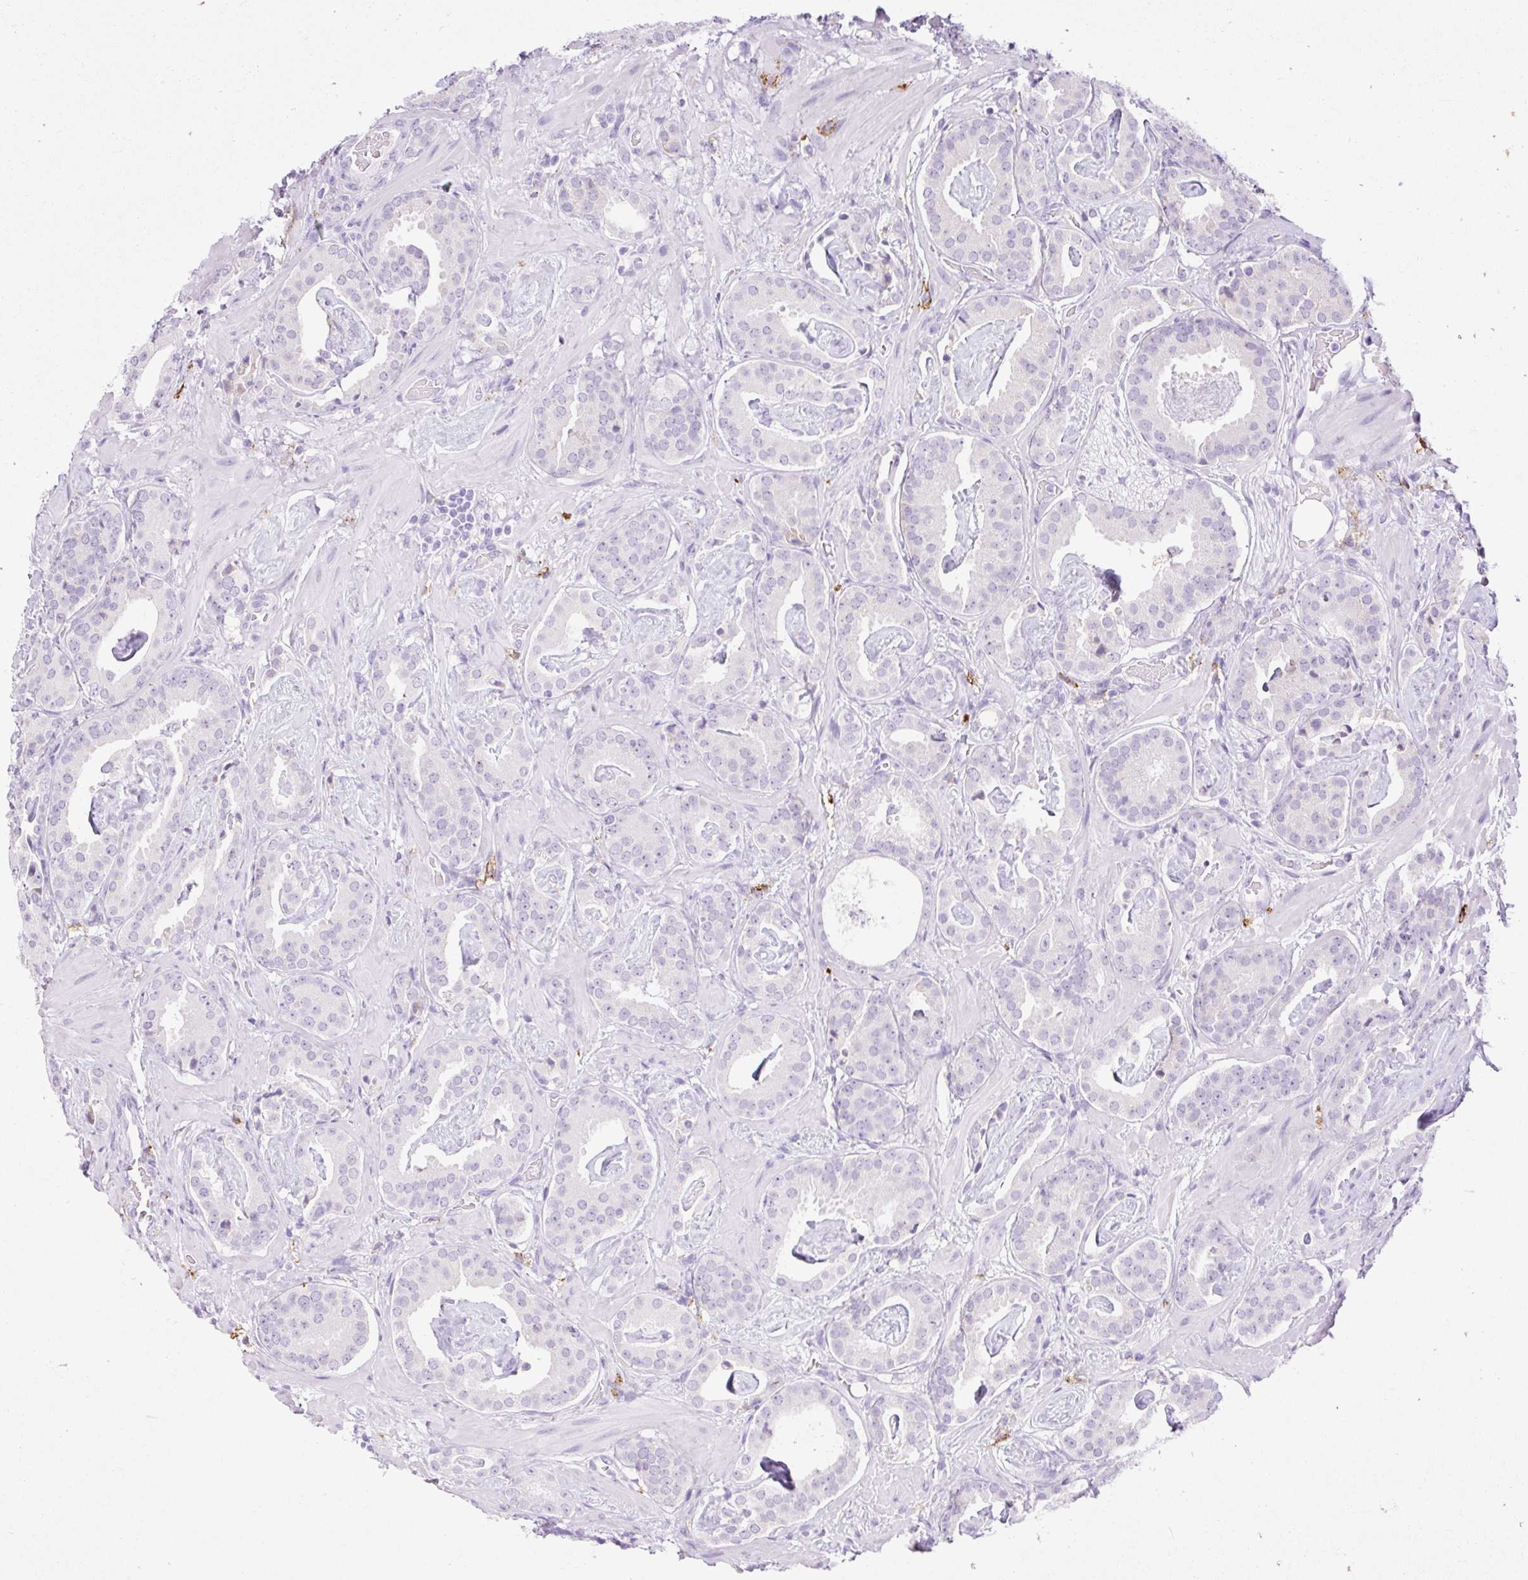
{"staining": {"intensity": "negative", "quantity": "none", "location": "none"}, "tissue": "prostate cancer", "cell_type": "Tumor cells", "image_type": "cancer", "snomed": [{"axis": "morphology", "description": "Adenocarcinoma, Low grade"}, {"axis": "topography", "description": "Prostate"}], "caption": "Immunohistochemical staining of prostate low-grade adenocarcinoma exhibits no significant positivity in tumor cells.", "gene": "SIGLEC1", "patient": {"sex": "male", "age": 62}}